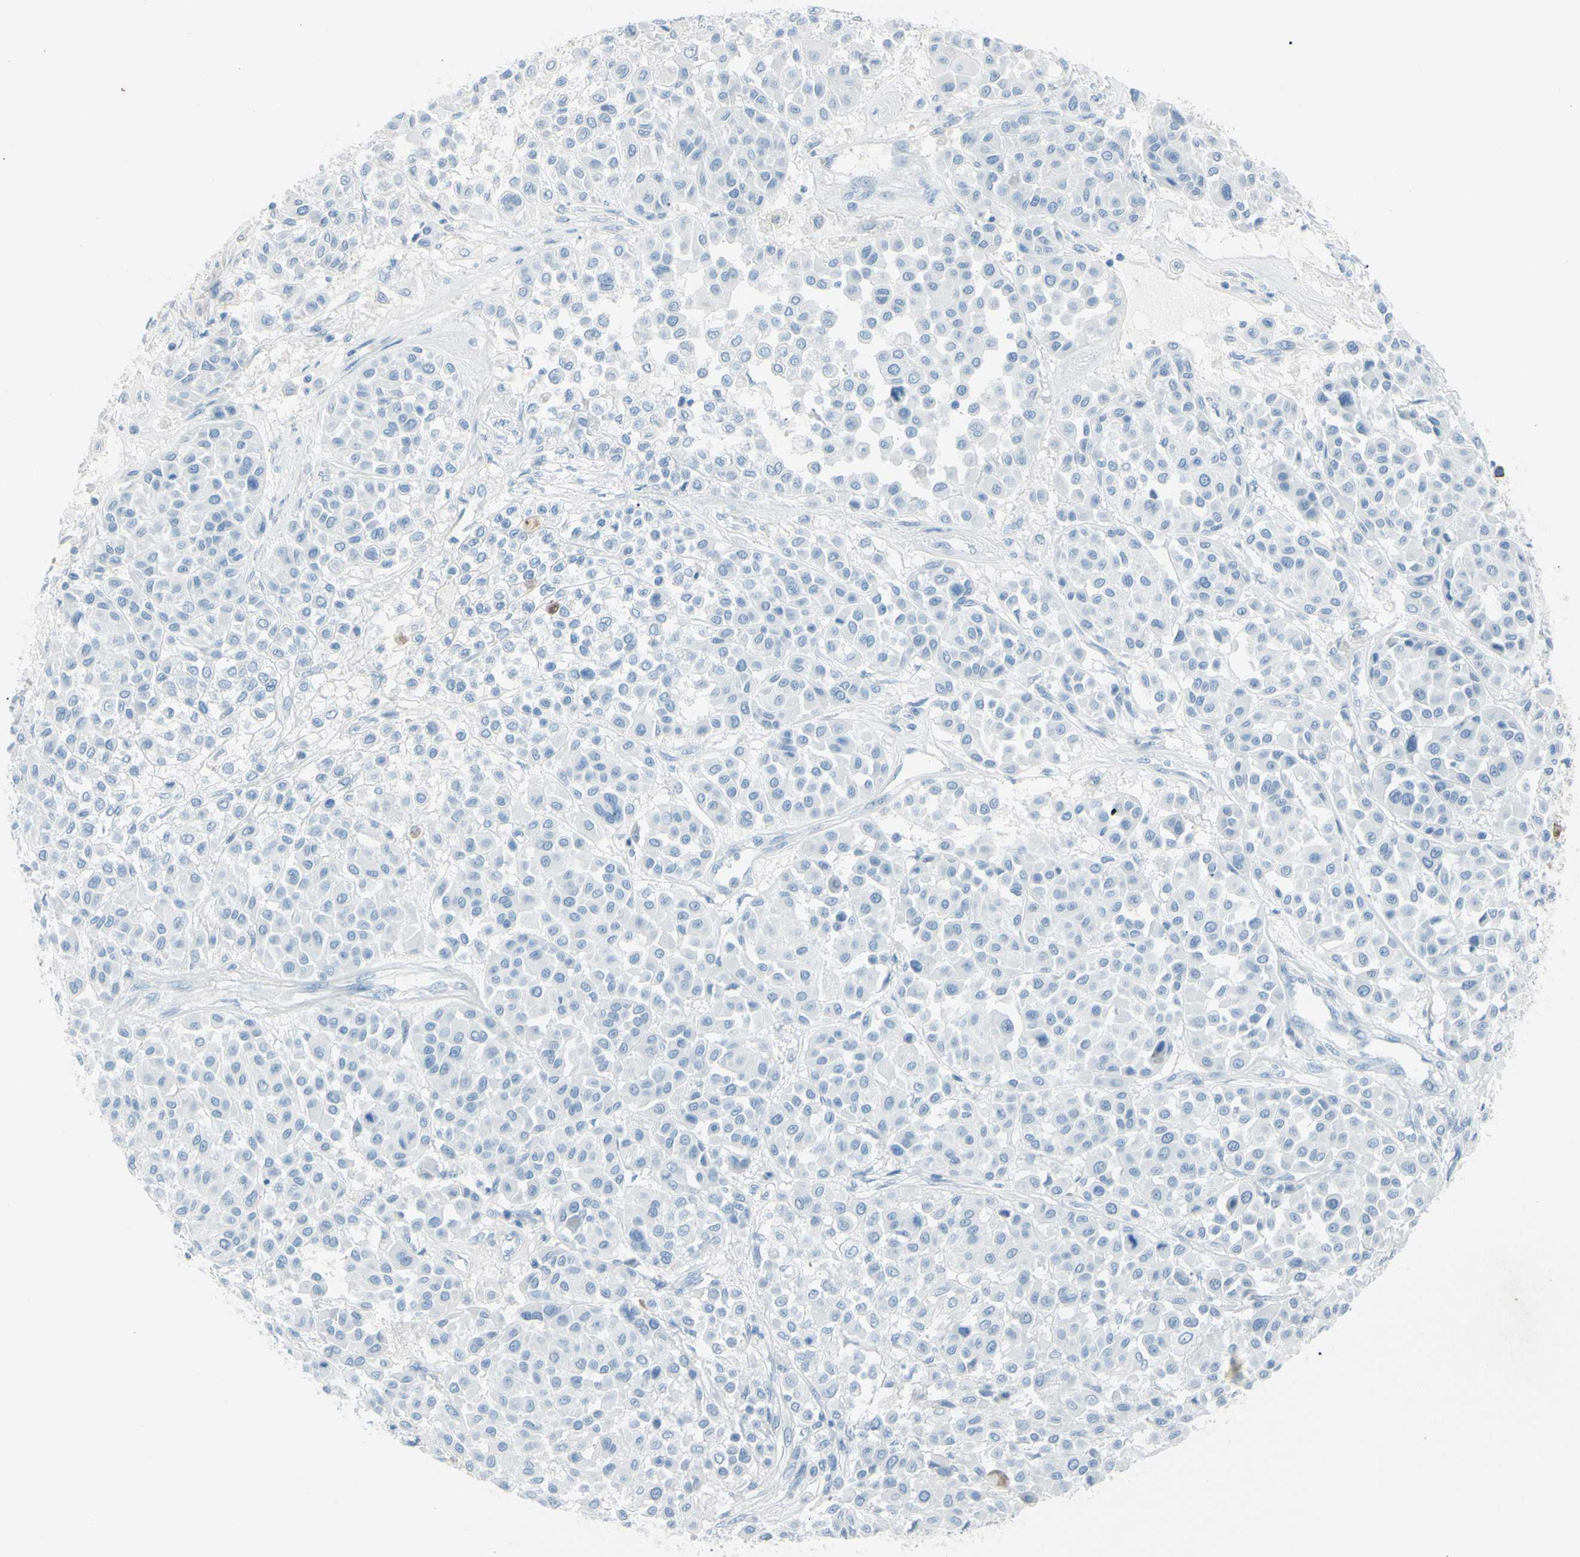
{"staining": {"intensity": "negative", "quantity": "none", "location": "none"}, "tissue": "melanoma", "cell_type": "Tumor cells", "image_type": "cancer", "snomed": [{"axis": "morphology", "description": "Malignant melanoma, Metastatic site"}, {"axis": "topography", "description": "Soft tissue"}], "caption": "This is an immunohistochemistry image of melanoma. There is no expression in tumor cells.", "gene": "TFPI2", "patient": {"sex": "male", "age": 41}}